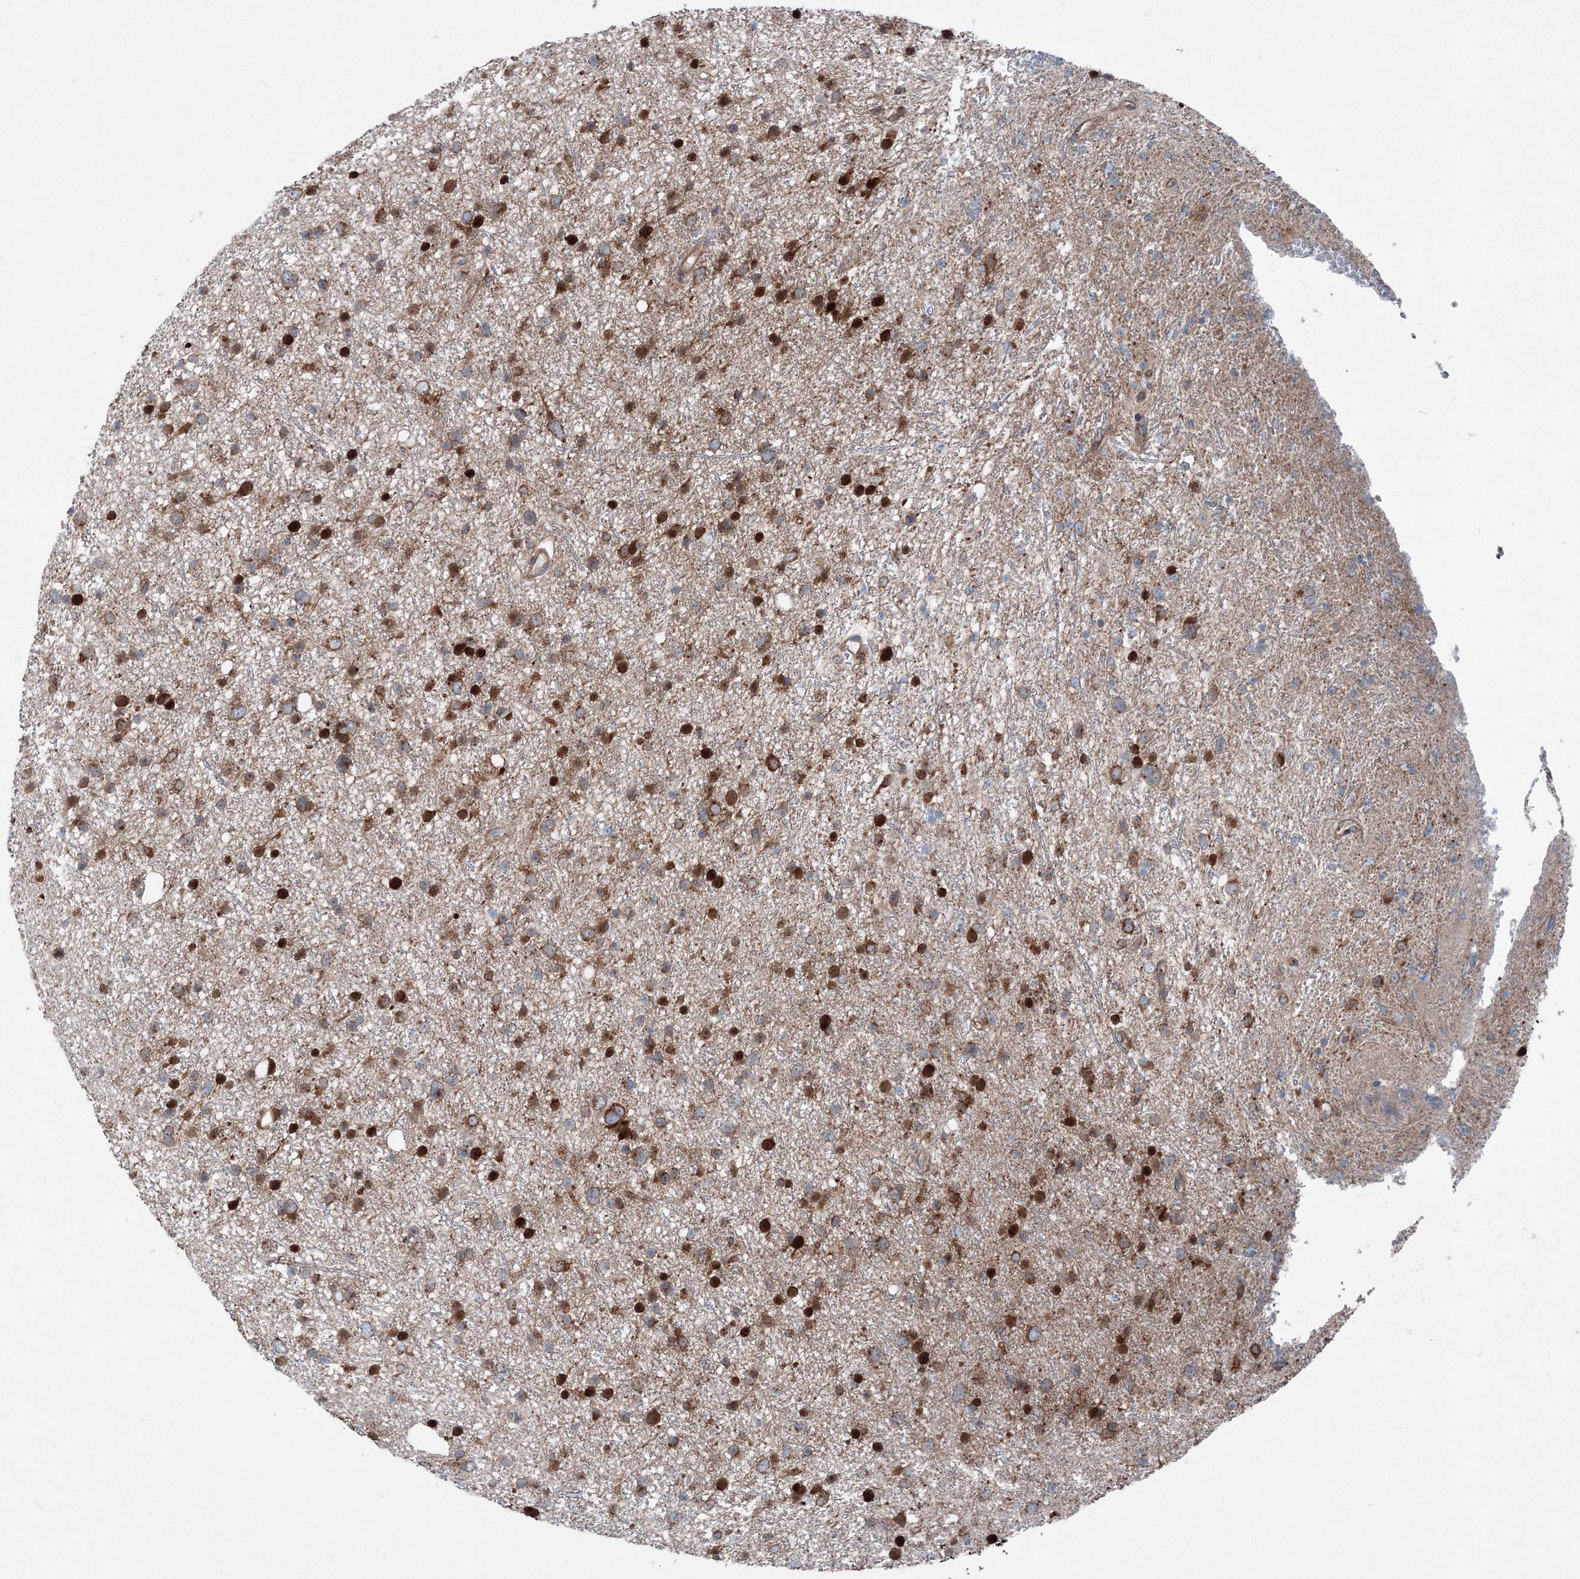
{"staining": {"intensity": "strong", "quantity": ">75%", "location": "cytoplasmic/membranous"}, "tissue": "glioma", "cell_type": "Tumor cells", "image_type": "cancer", "snomed": [{"axis": "morphology", "description": "Glioma, malignant, Low grade"}, {"axis": "topography", "description": "Cerebral cortex"}], "caption": "High-magnification brightfield microscopy of glioma stained with DAB (brown) and counterstained with hematoxylin (blue). tumor cells exhibit strong cytoplasmic/membranous positivity is seen in approximately>75% of cells.", "gene": "TPRKB", "patient": {"sex": "female", "age": 39}}